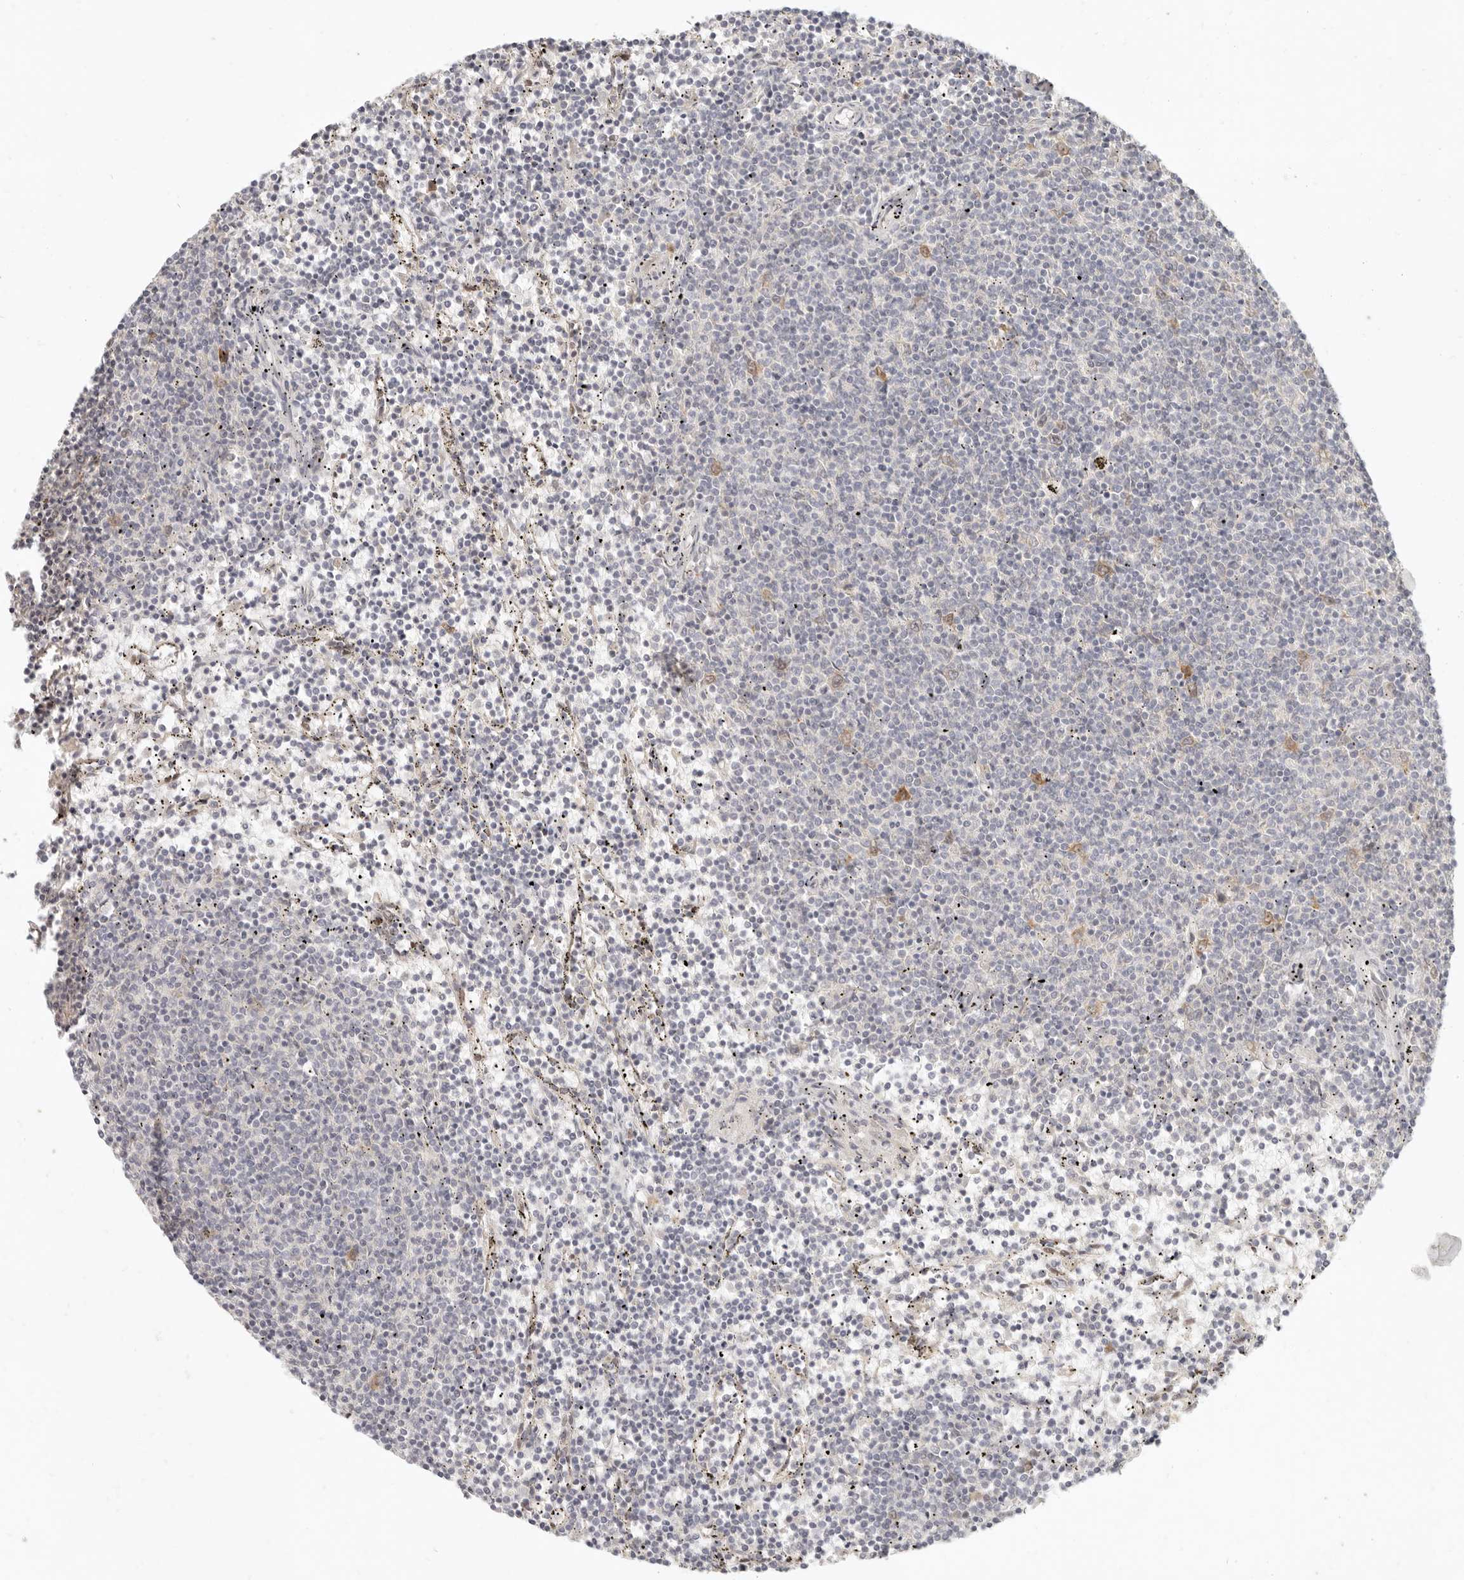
{"staining": {"intensity": "negative", "quantity": "none", "location": "none"}, "tissue": "lymphoma", "cell_type": "Tumor cells", "image_type": "cancer", "snomed": [{"axis": "morphology", "description": "Malignant lymphoma, non-Hodgkin's type, Low grade"}, {"axis": "topography", "description": "Spleen"}], "caption": "The photomicrograph exhibits no staining of tumor cells in malignant lymphoma, non-Hodgkin's type (low-grade).", "gene": "PABPC4", "patient": {"sex": "female", "age": 50}}